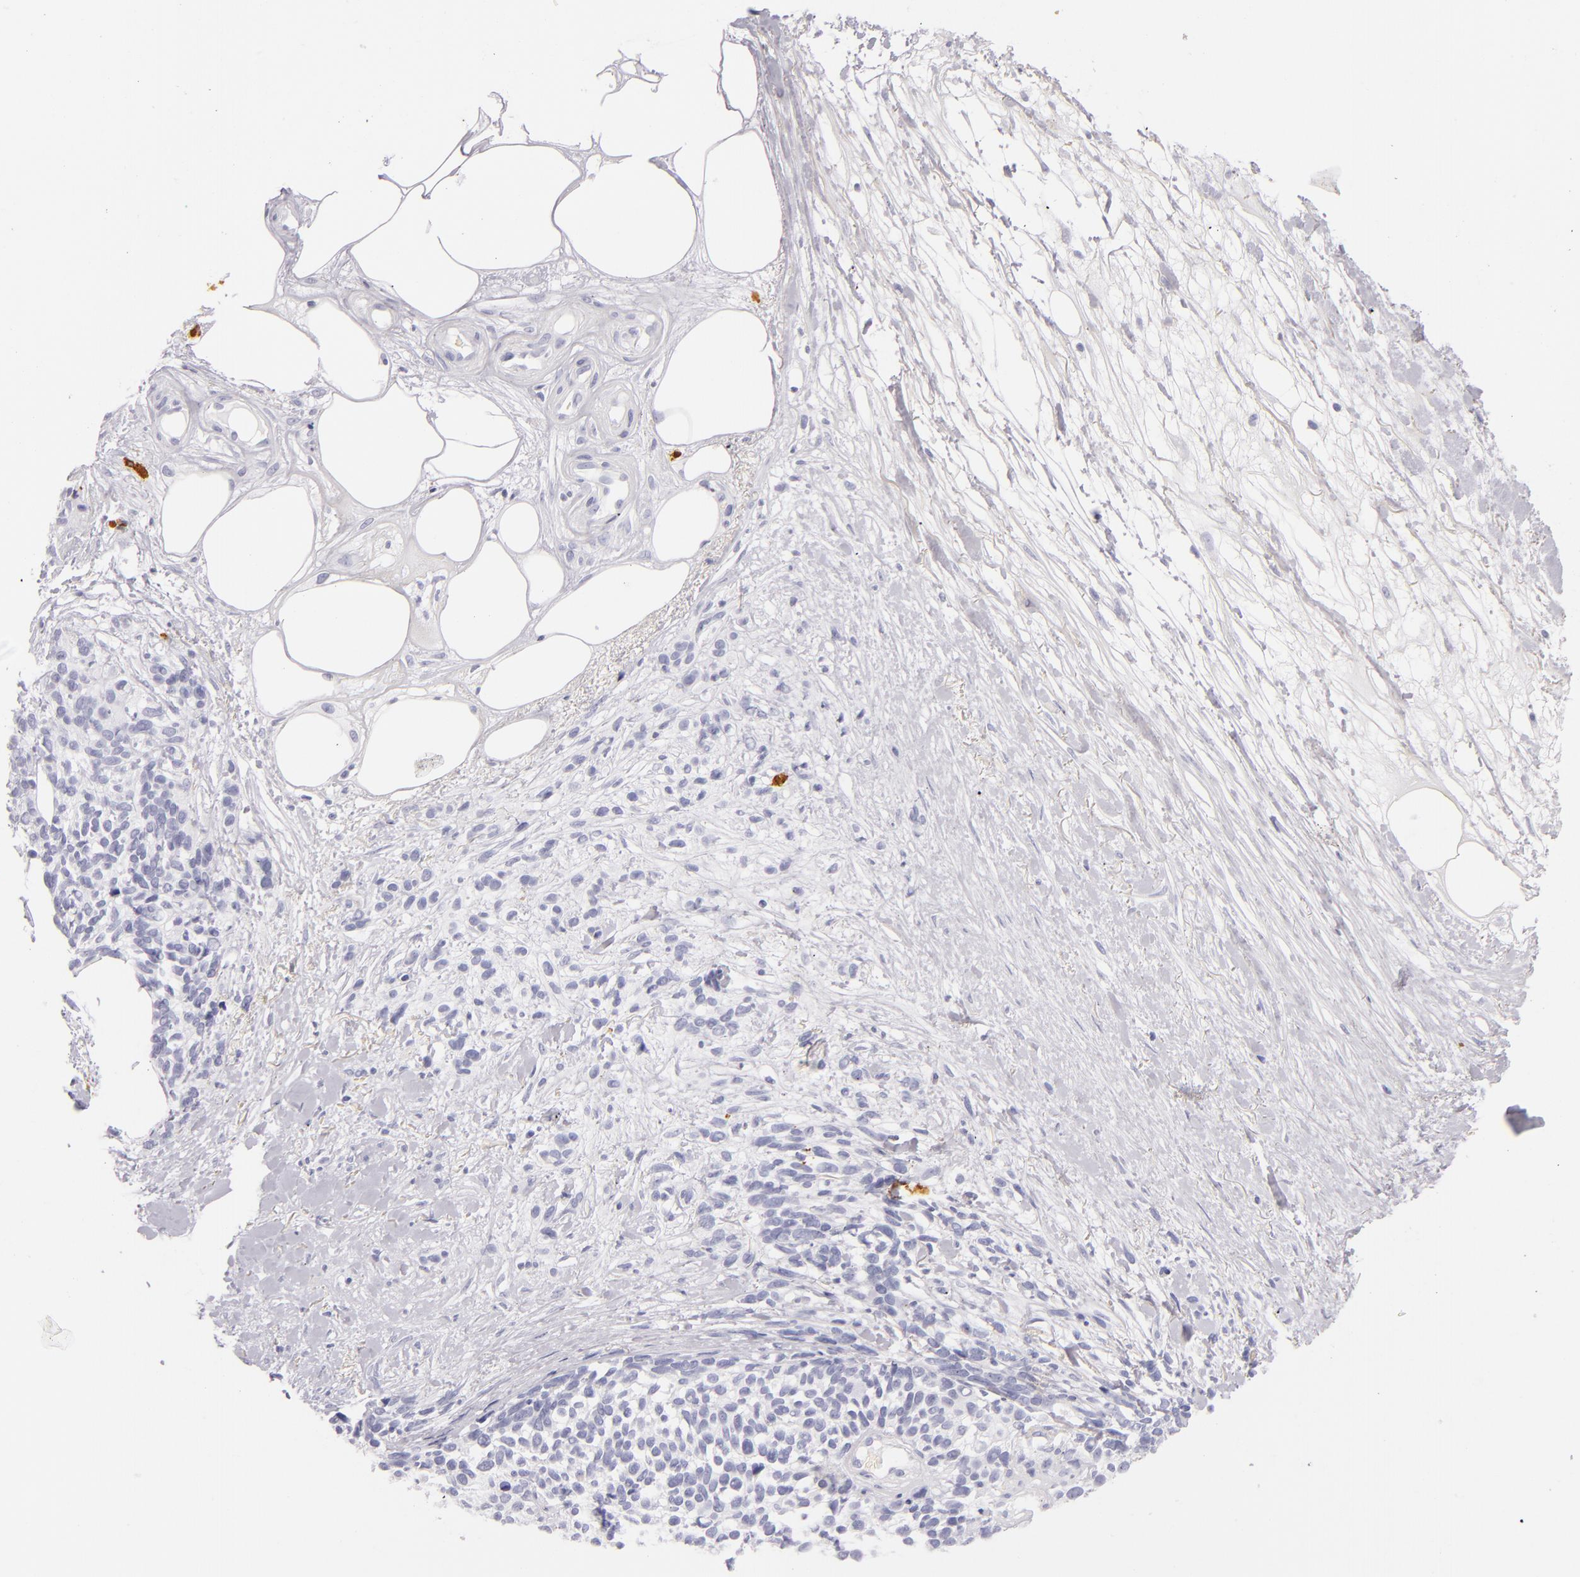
{"staining": {"intensity": "negative", "quantity": "none", "location": "none"}, "tissue": "melanoma", "cell_type": "Tumor cells", "image_type": "cancer", "snomed": [{"axis": "morphology", "description": "Malignant melanoma, NOS"}, {"axis": "topography", "description": "Skin"}], "caption": "This photomicrograph is of malignant melanoma stained with IHC to label a protein in brown with the nuclei are counter-stained blue. There is no staining in tumor cells. Nuclei are stained in blue.", "gene": "TPSD1", "patient": {"sex": "female", "age": 85}}